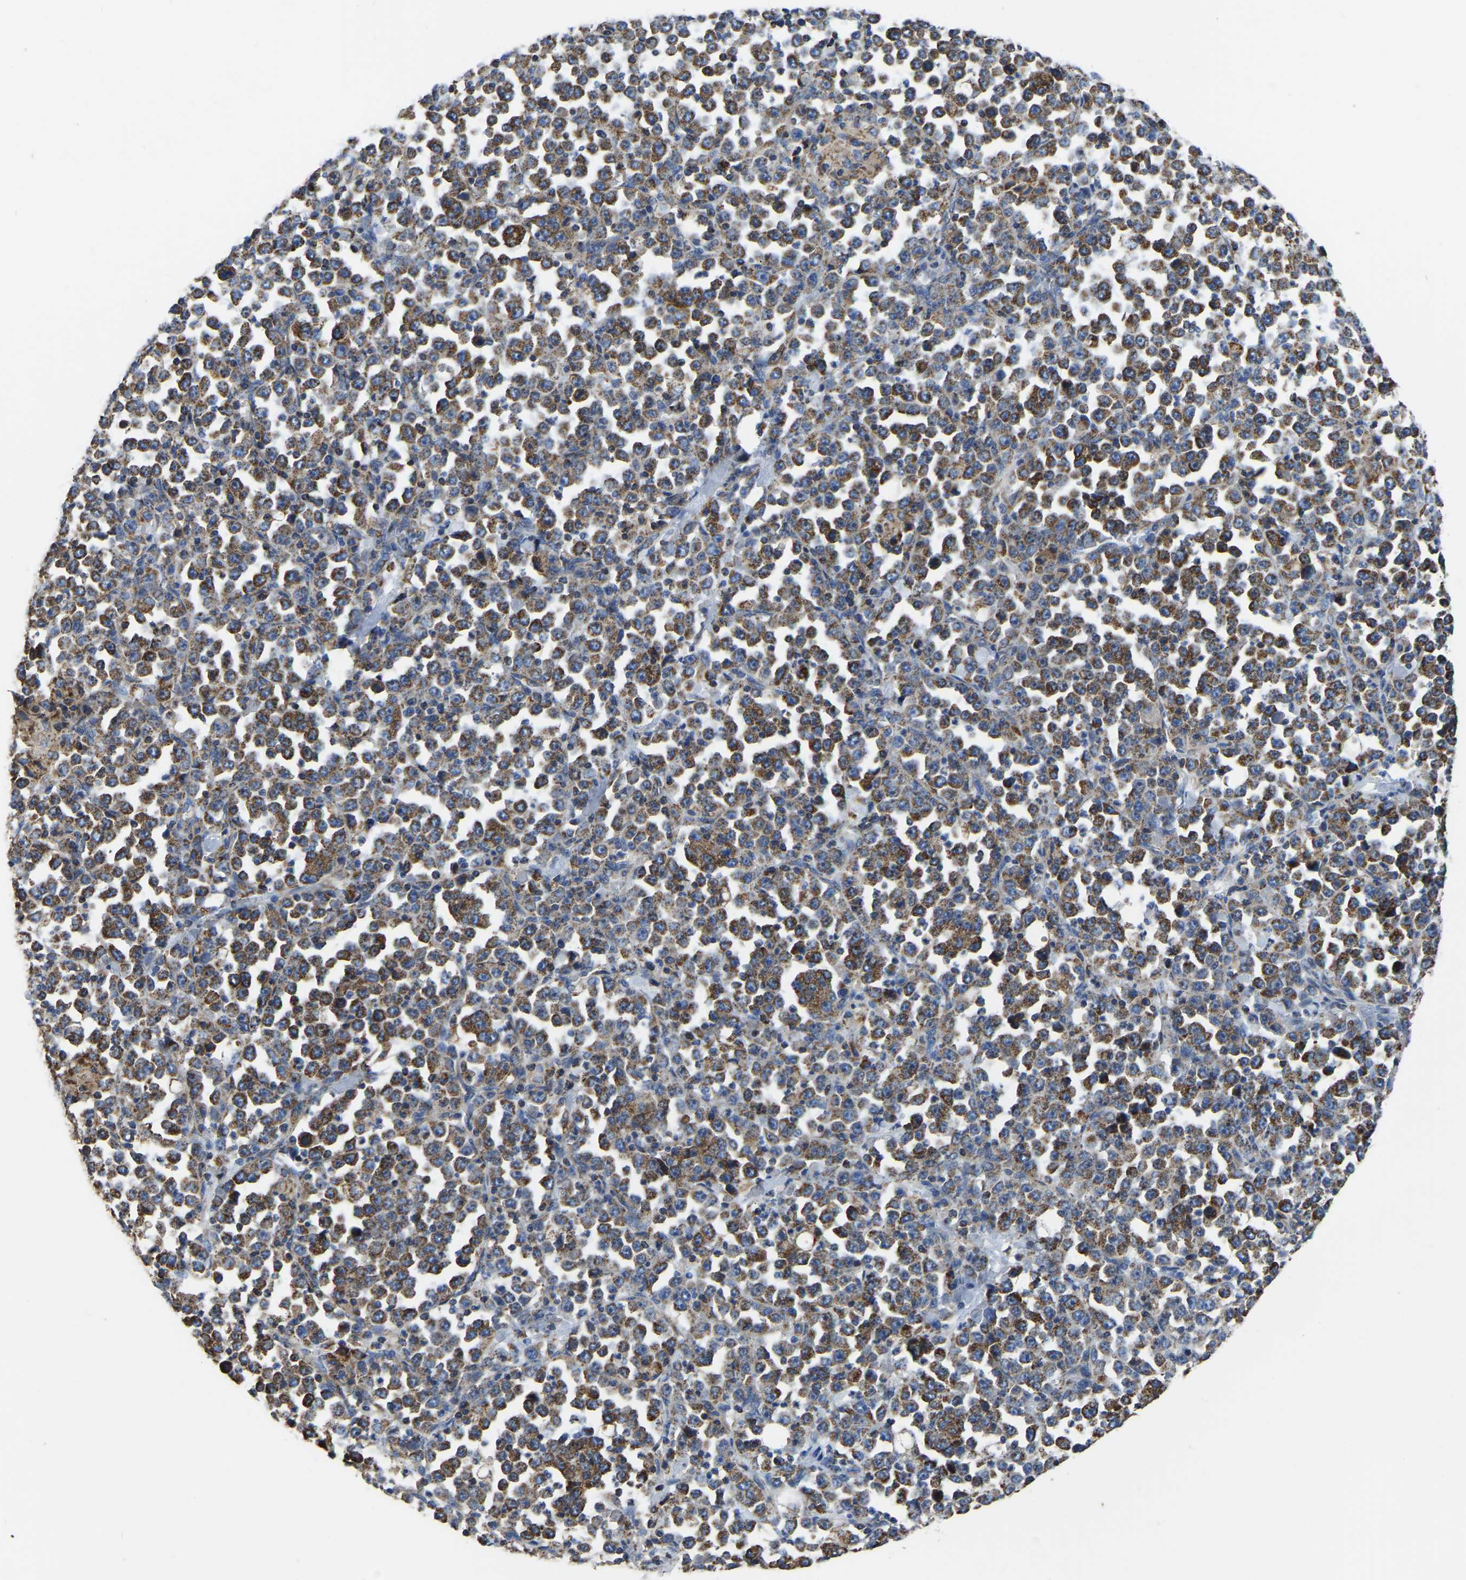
{"staining": {"intensity": "strong", "quantity": ">75%", "location": "cytoplasmic/membranous"}, "tissue": "stomach cancer", "cell_type": "Tumor cells", "image_type": "cancer", "snomed": [{"axis": "morphology", "description": "Normal tissue, NOS"}, {"axis": "morphology", "description": "Adenocarcinoma, NOS"}, {"axis": "topography", "description": "Stomach, upper"}, {"axis": "topography", "description": "Stomach"}], "caption": "Protein analysis of stomach cancer tissue shows strong cytoplasmic/membranous expression in about >75% of tumor cells. (DAB (3,3'-diaminobenzidine) IHC, brown staining for protein, blue staining for nuclei).", "gene": "ETFA", "patient": {"sex": "male", "age": 59}}